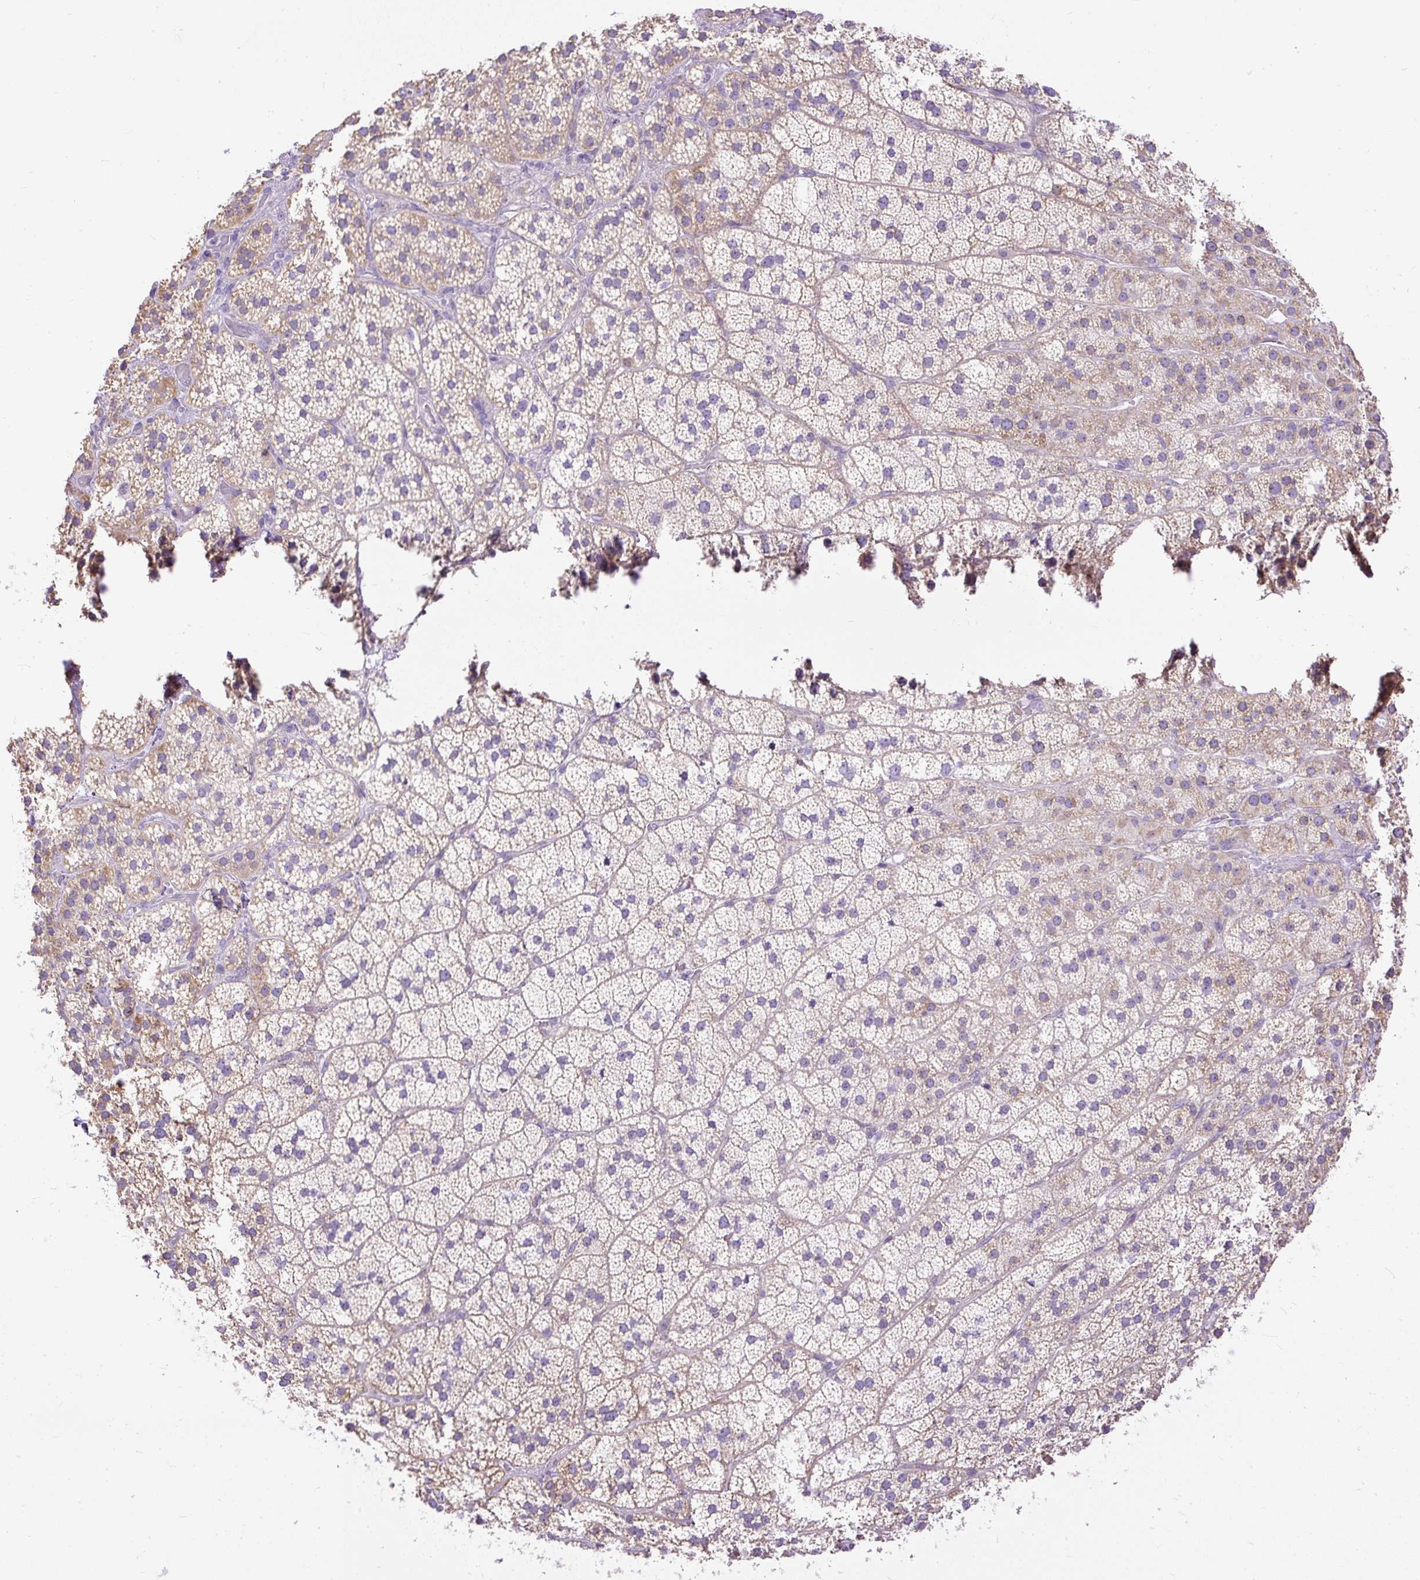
{"staining": {"intensity": "moderate", "quantity": "25%-75%", "location": "cytoplasmic/membranous"}, "tissue": "adrenal gland", "cell_type": "Glandular cells", "image_type": "normal", "snomed": [{"axis": "morphology", "description": "Normal tissue, NOS"}, {"axis": "topography", "description": "Adrenal gland"}], "caption": "Immunohistochemistry (IHC) photomicrograph of benign adrenal gland: adrenal gland stained using immunohistochemistry displays medium levels of moderate protein expression localized specifically in the cytoplasmic/membranous of glandular cells, appearing as a cytoplasmic/membranous brown color.", "gene": "SYBU", "patient": {"sex": "male", "age": 57}}